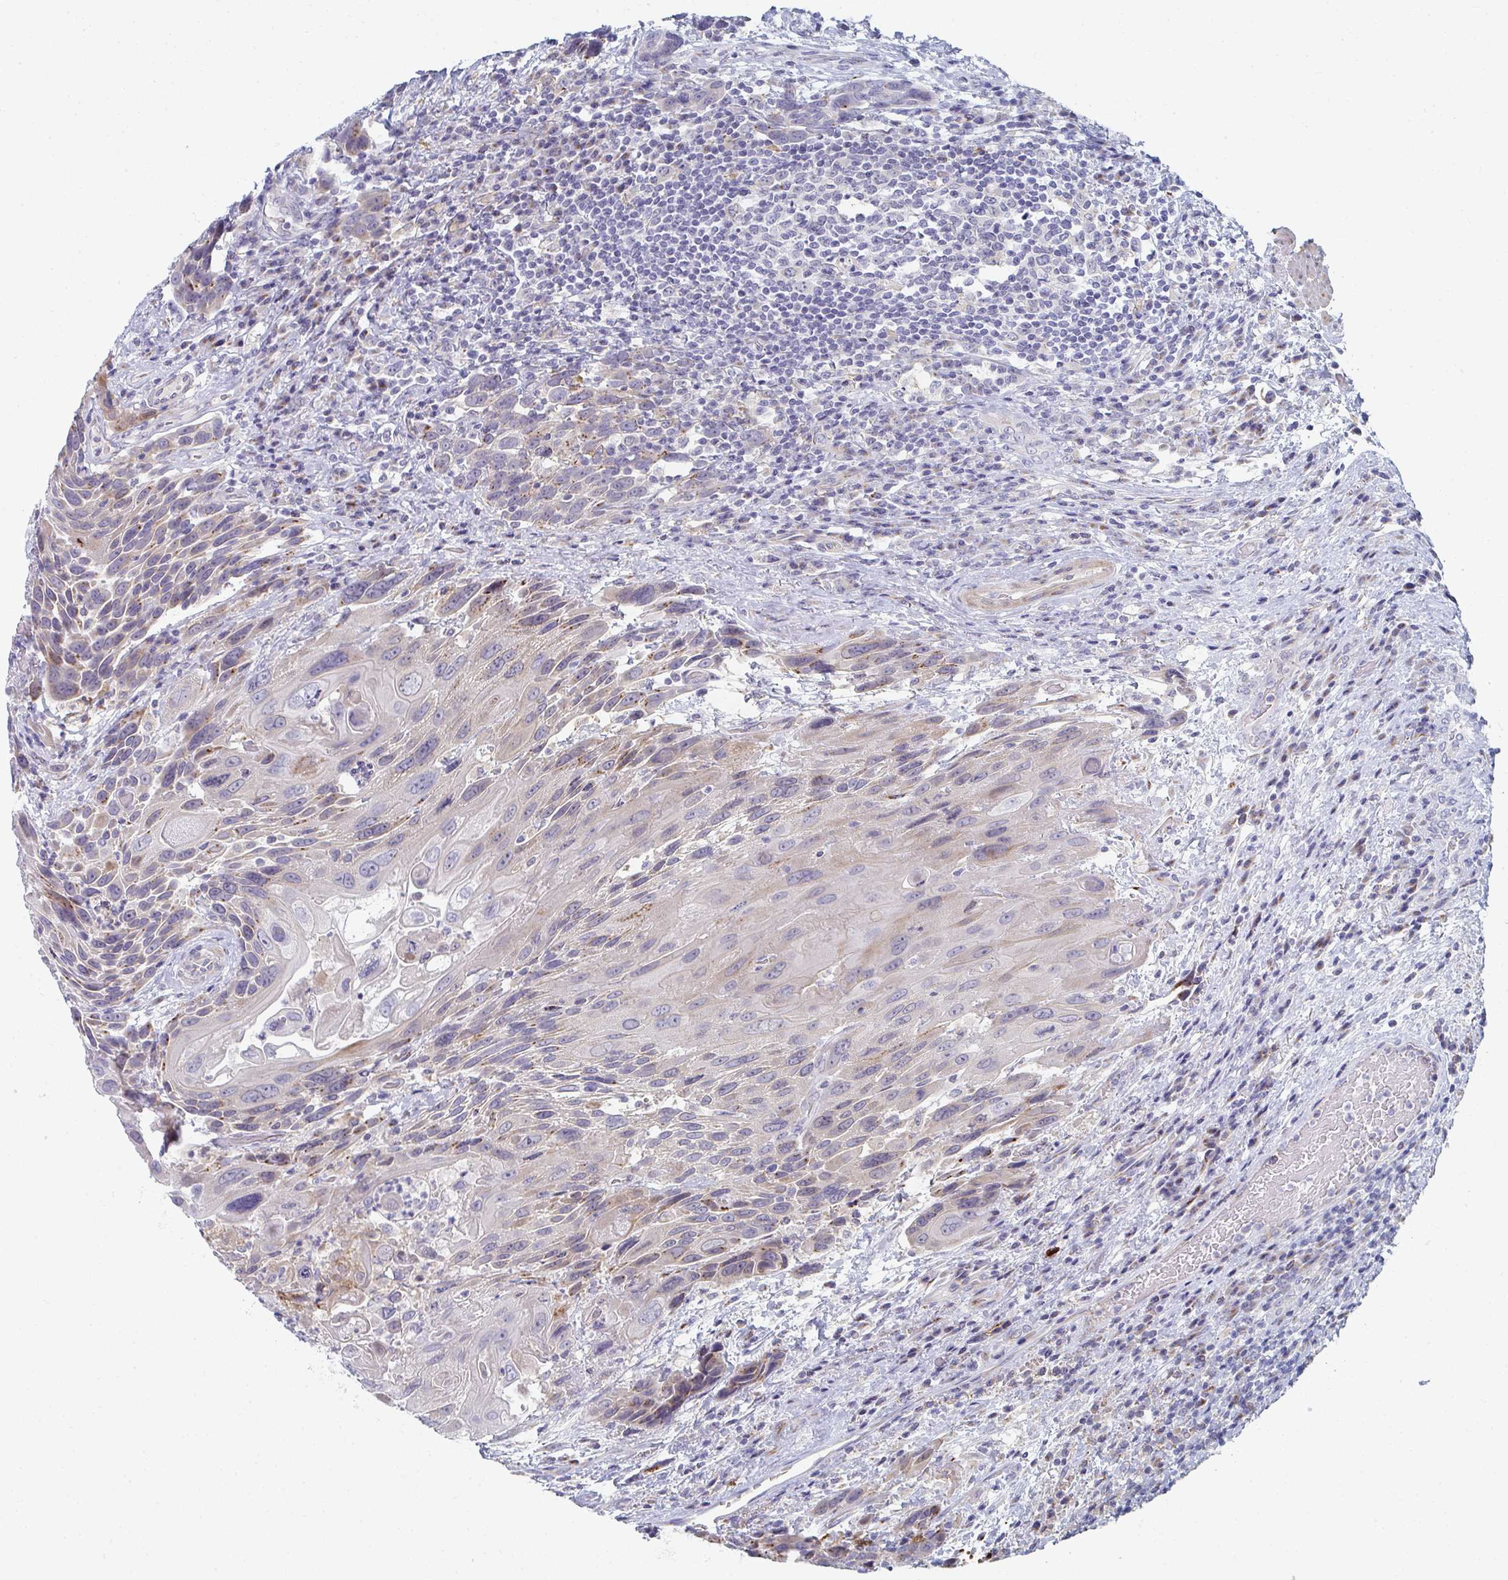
{"staining": {"intensity": "moderate", "quantity": "<25%", "location": "cytoplasmic/membranous"}, "tissue": "urothelial cancer", "cell_type": "Tumor cells", "image_type": "cancer", "snomed": [{"axis": "morphology", "description": "Urothelial carcinoma, High grade"}, {"axis": "topography", "description": "Urinary bladder"}], "caption": "This histopathology image displays IHC staining of human high-grade urothelial carcinoma, with low moderate cytoplasmic/membranous expression in approximately <25% of tumor cells.", "gene": "PSMG1", "patient": {"sex": "female", "age": 70}}